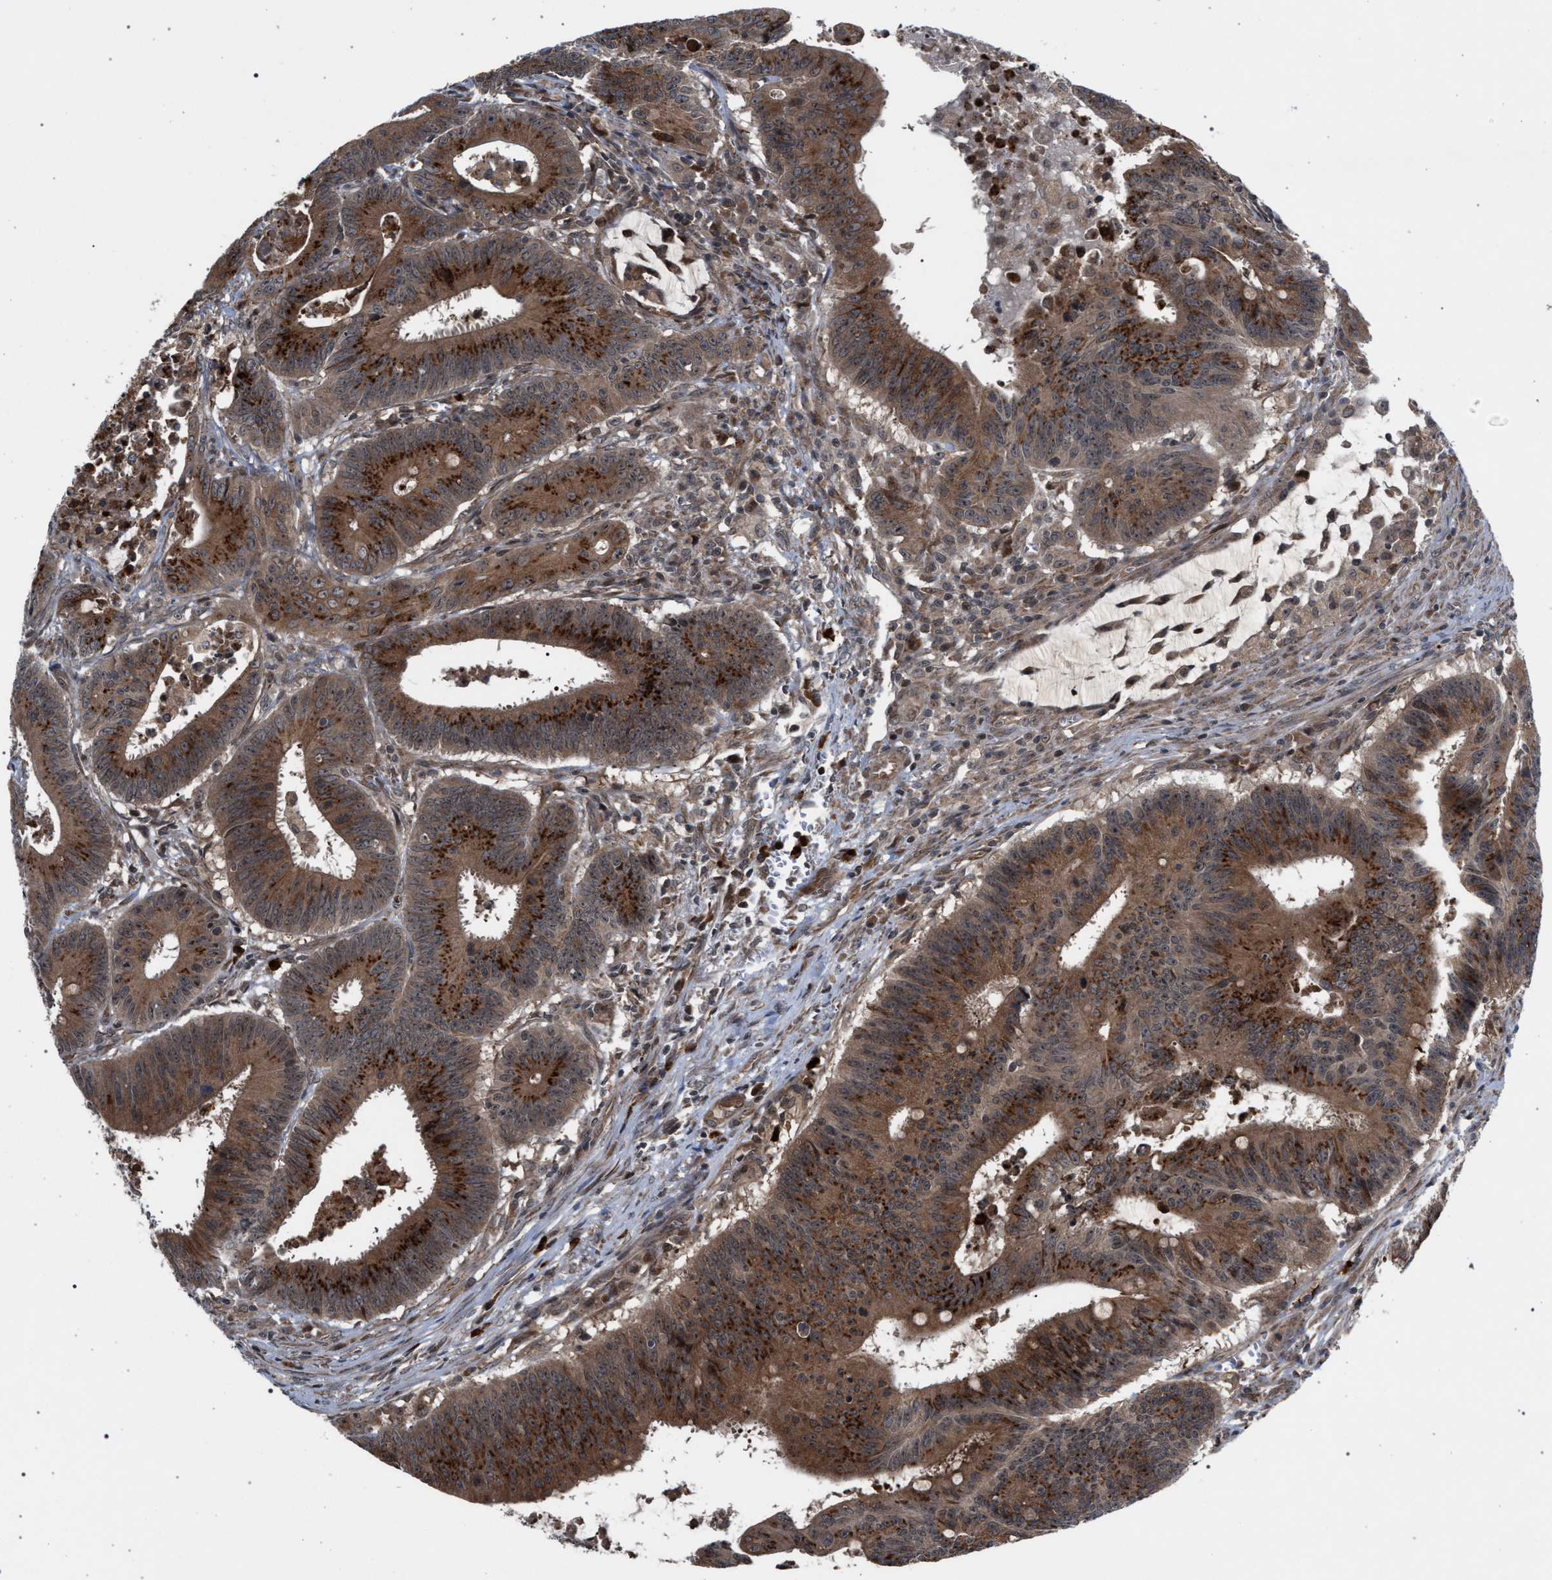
{"staining": {"intensity": "strong", "quantity": ">75%", "location": "cytoplasmic/membranous"}, "tissue": "colorectal cancer", "cell_type": "Tumor cells", "image_type": "cancer", "snomed": [{"axis": "morphology", "description": "Adenocarcinoma, NOS"}, {"axis": "topography", "description": "Colon"}], "caption": "Colorectal cancer stained for a protein reveals strong cytoplasmic/membranous positivity in tumor cells.", "gene": "IRAK4", "patient": {"sex": "male", "age": 45}}